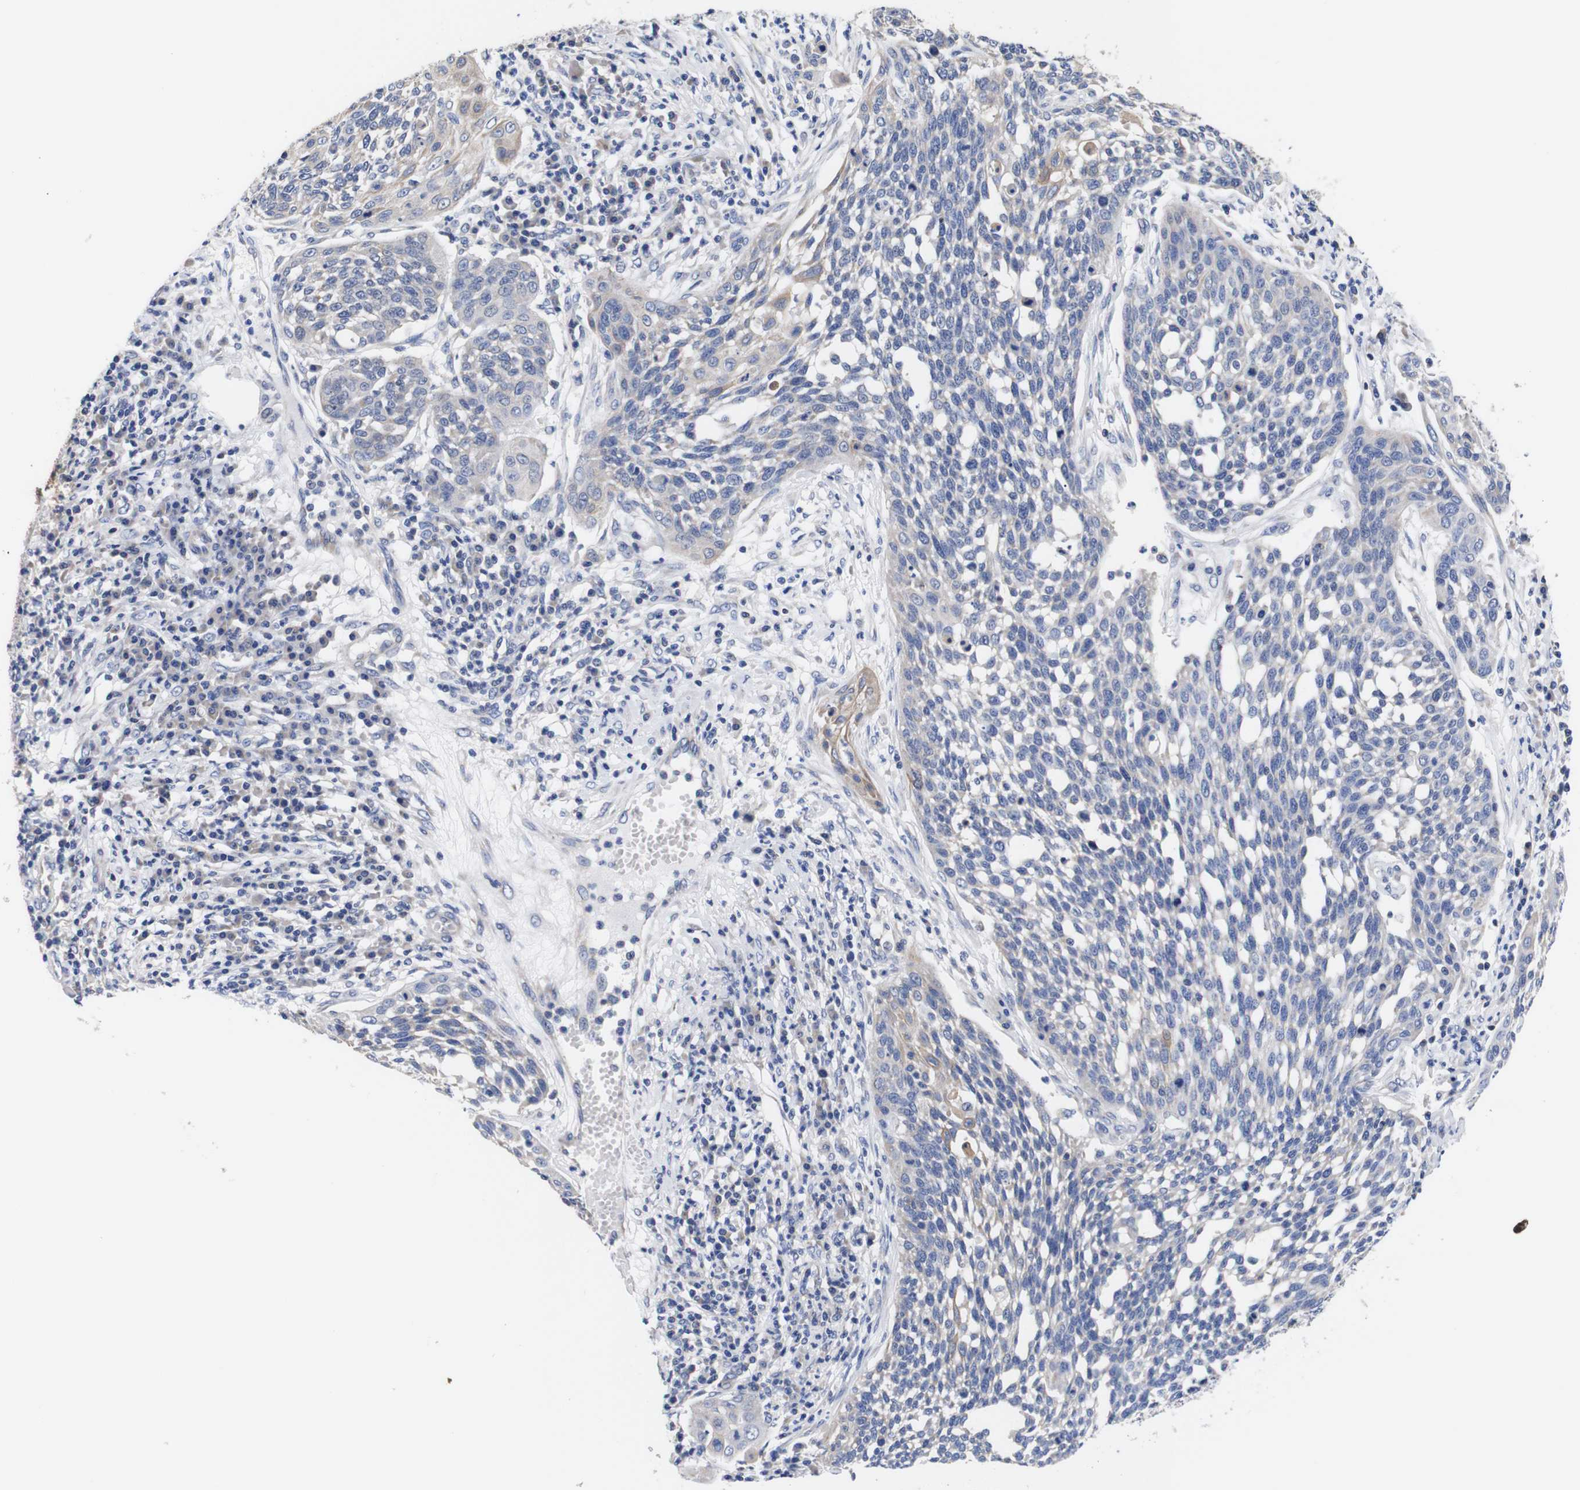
{"staining": {"intensity": "weak", "quantity": "<25%", "location": "cytoplasmic/membranous"}, "tissue": "cervical cancer", "cell_type": "Tumor cells", "image_type": "cancer", "snomed": [{"axis": "morphology", "description": "Squamous cell carcinoma, NOS"}, {"axis": "topography", "description": "Cervix"}], "caption": "High power microscopy photomicrograph of an immunohistochemistry (IHC) image of squamous cell carcinoma (cervical), revealing no significant positivity in tumor cells.", "gene": "OPN3", "patient": {"sex": "female", "age": 34}}